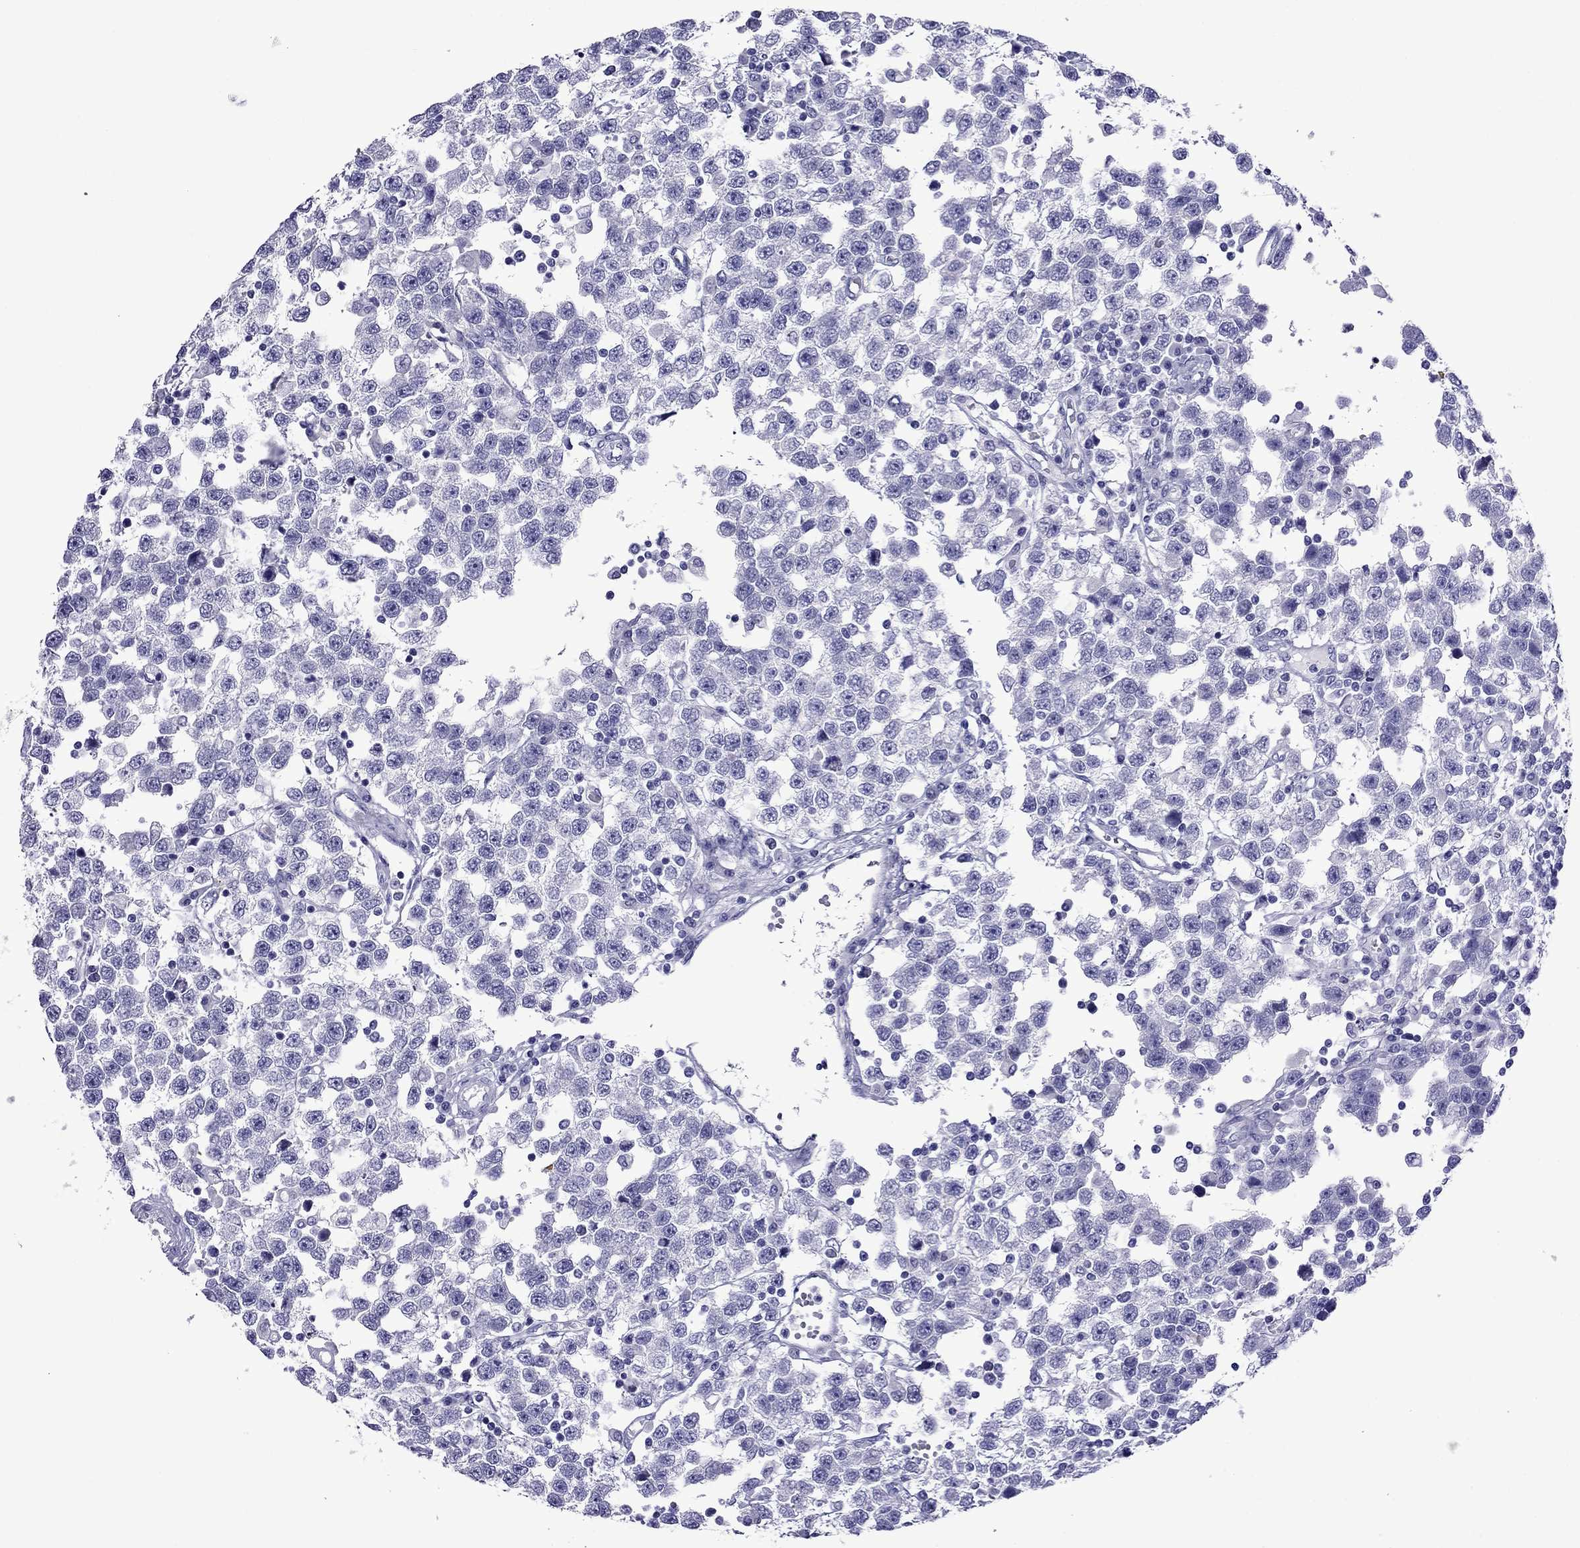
{"staining": {"intensity": "negative", "quantity": "none", "location": "none"}, "tissue": "testis cancer", "cell_type": "Tumor cells", "image_type": "cancer", "snomed": [{"axis": "morphology", "description": "Seminoma, NOS"}, {"axis": "topography", "description": "Testis"}], "caption": "Immunohistochemical staining of human testis seminoma exhibits no significant expression in tumor cells.", "gene": "CRYBA1", "patient": {"sex": "male", "age": 34}}